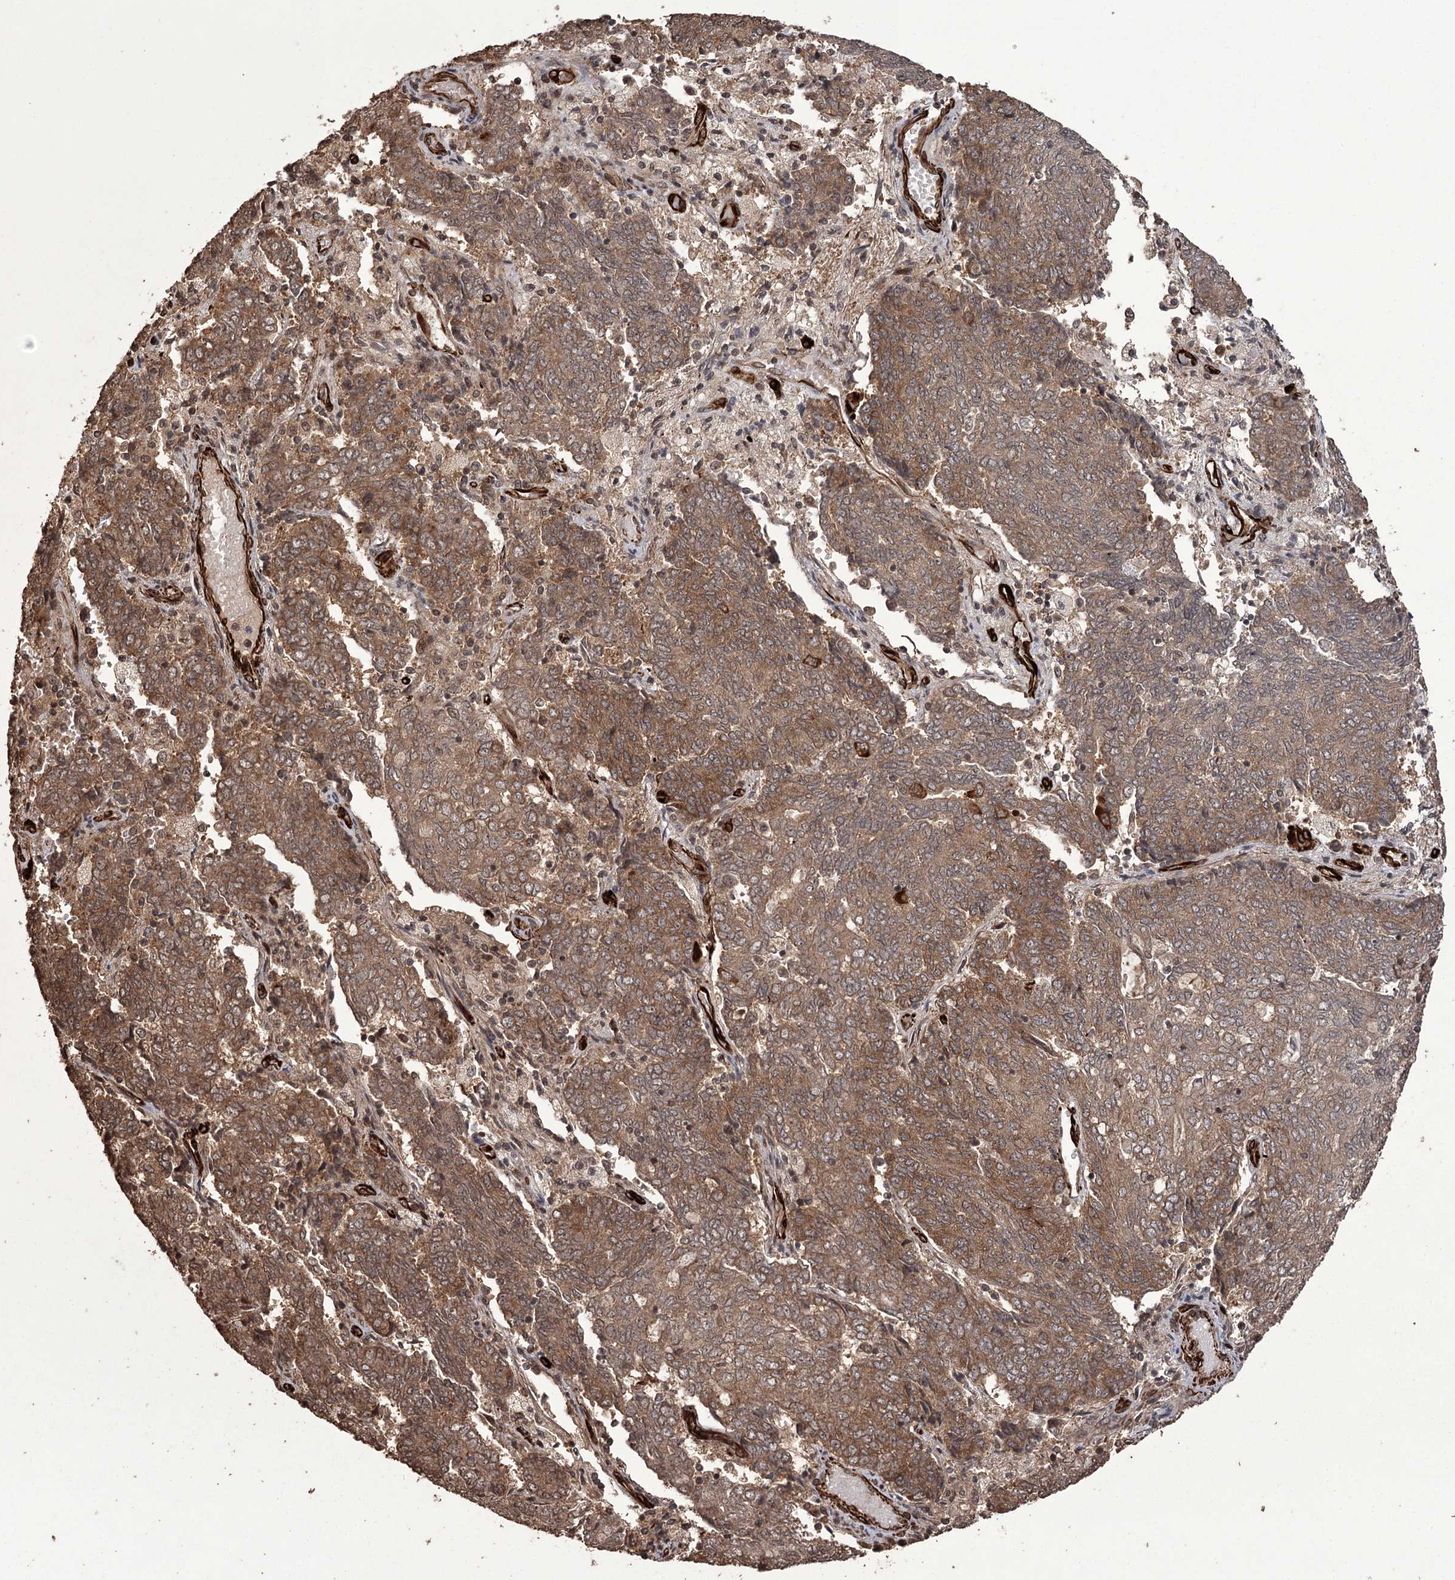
{"staining": {"intensity": "moderate", "quantity": ">75%", "location": "cytoplasmic/membranous"}, "tissue": "endometrial cancer", "cell_type": "Tumor cells", "image_type": "cancer", "snomed": [{"axis": "morphology", "description": "Adenocarcinoma, NOS"}, {"axis": "topography", "description": "Endometrium"}], "caption": "Immunohistochemistry (IHC) (DAB) staining of endometrial cancer (adenocarcinoma) shows moderate cytoplasmic/membranous protein staining in about >75% of tumor cells. Ihc stains the protein of interest in brown and the nuclei are stained blue.", "gene": "RPAP3", "patient": {"sex": "female", "age": 80}}